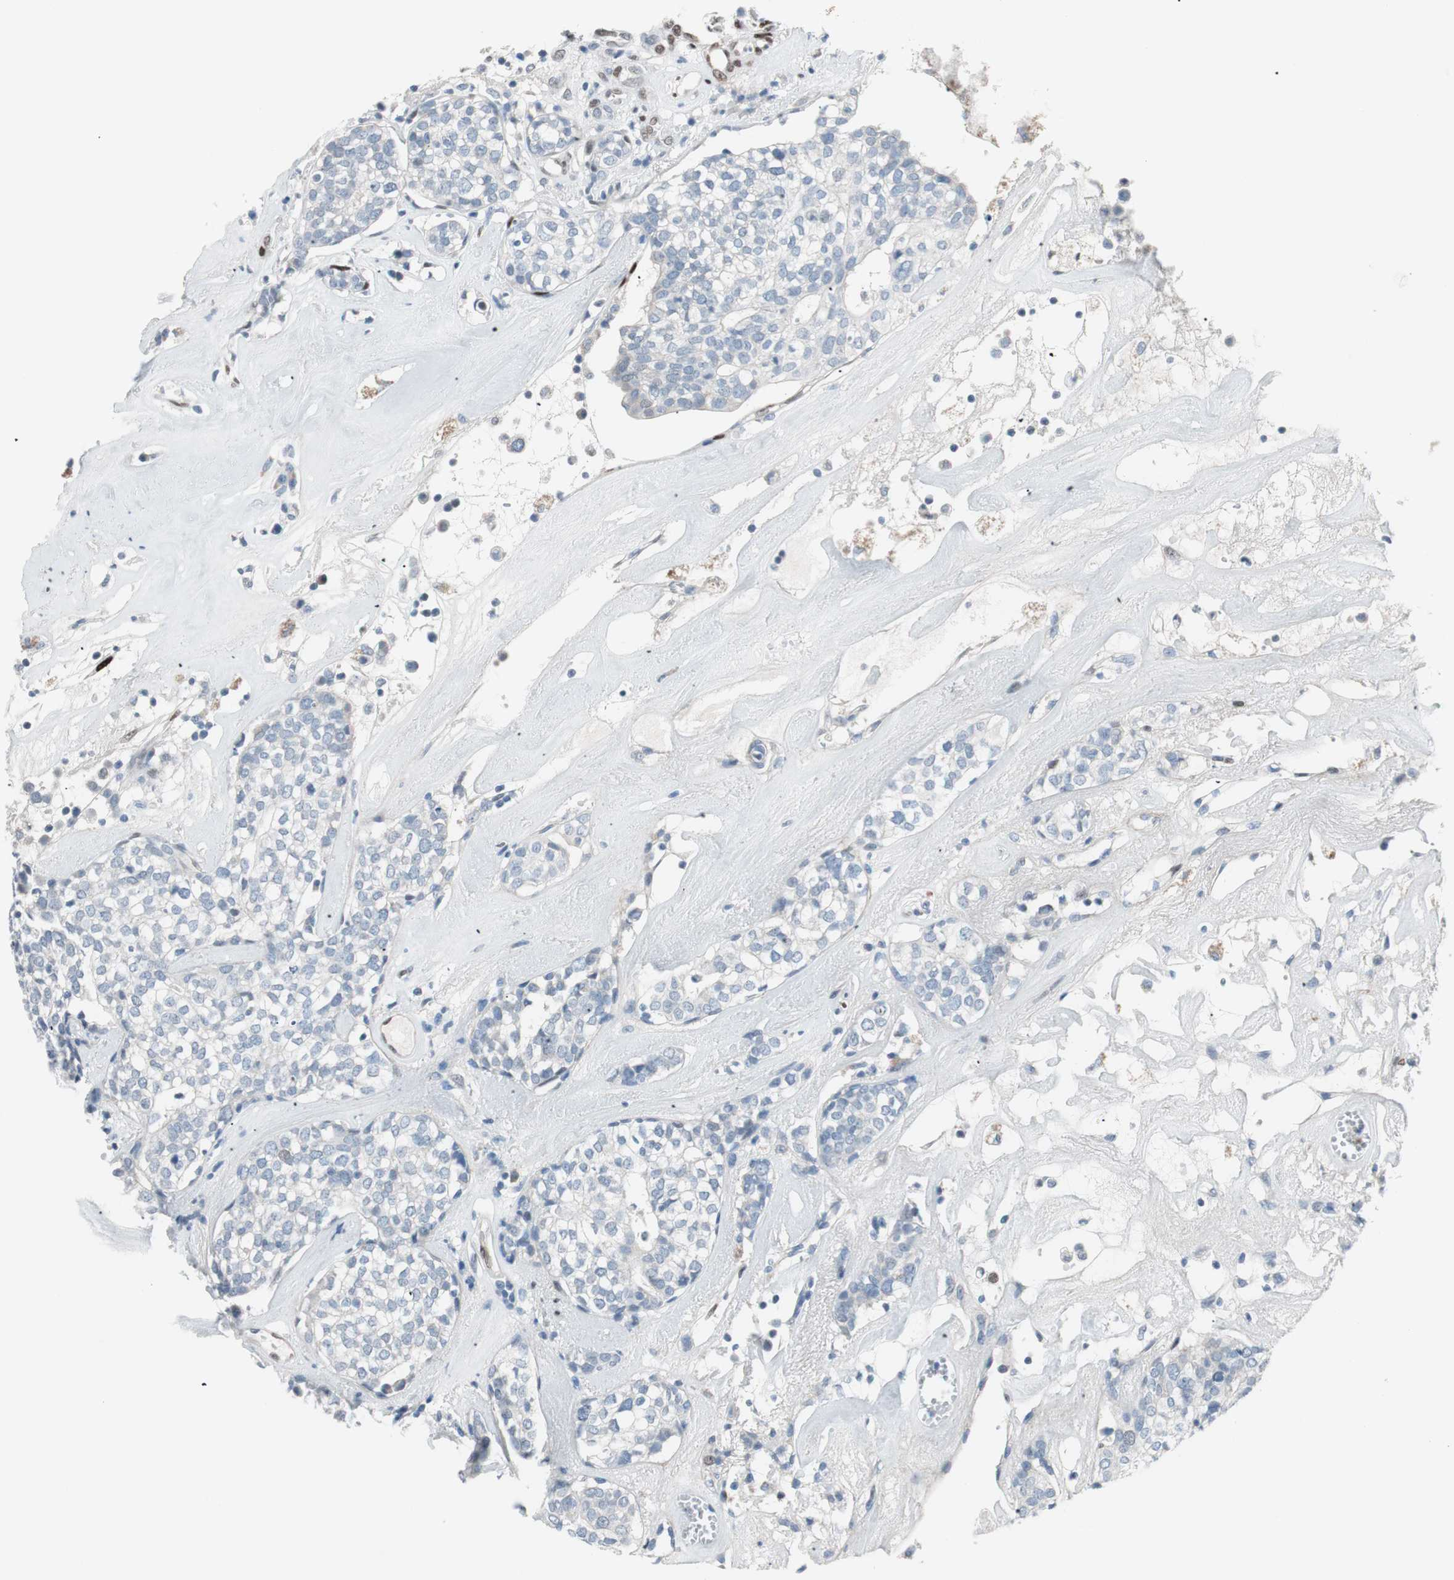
{"staining": {"intensity": "weak", "quantity": "<25%", "location": "nuclear"}, "tissue": "head and neck cancer", "cell_type": "Tumor cells", "image_type": "cancer", "snomed": [{"axis": "morphology", "description": "Adenocarcinoma, NOS"}, {"axis": "topography", "description": "Salivary gland"}, {"axis": "topography", "description": "Head-Neck"}], "caption": "The photomicrograph demonstrates no staining of tumor cells in head and neck adenocarcinoma.", "gene": "FOSL1", "patient": {"sex": "female", "age": 65}}